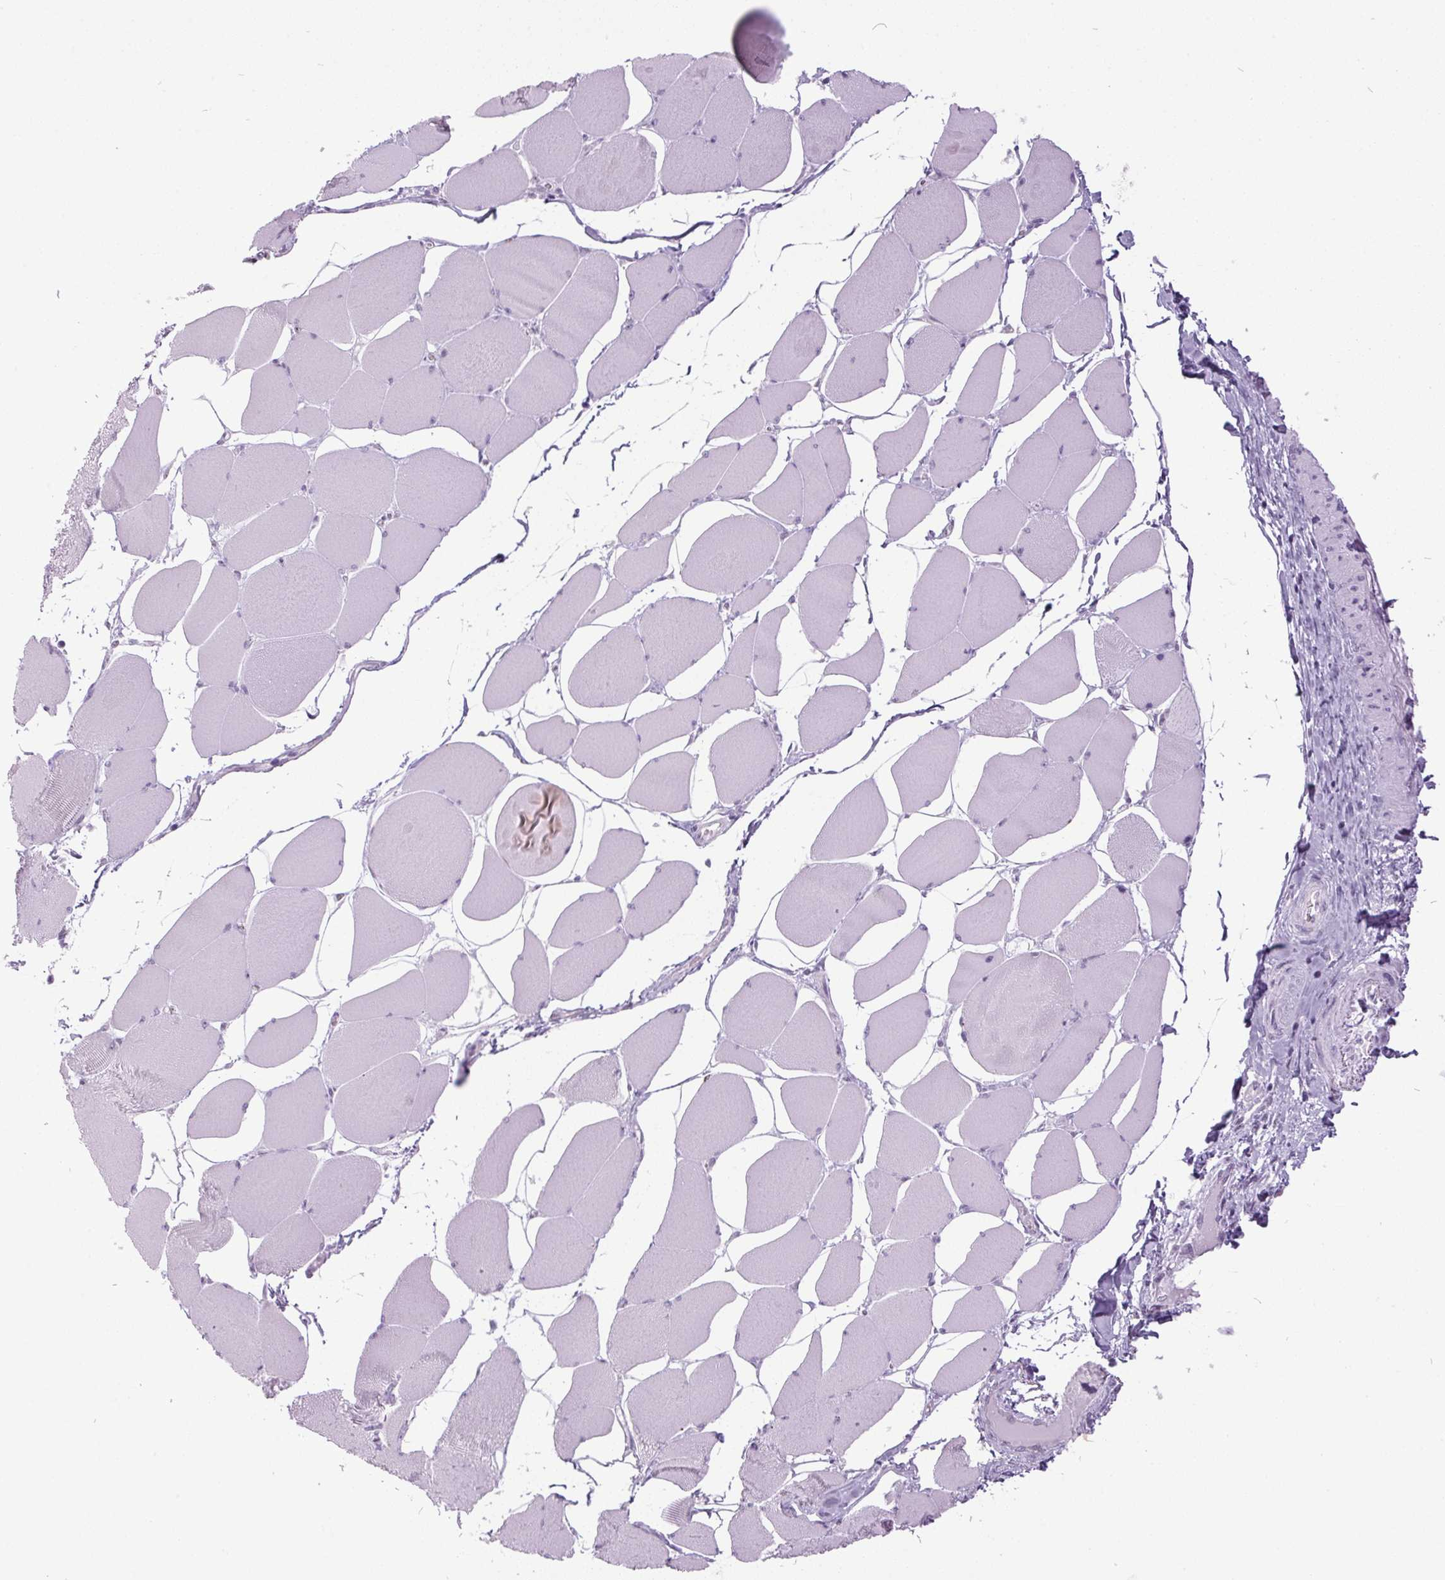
{"staining": {"intensity": "negative", "quantity": "none", "location": "none"}, "tissue": "skeletal muscle", "cell_type": "Myocytes", "image_type": "normal", "snomed": [{"axis": "morphology", "description": "Normal tissue, NOS"}, {"axis": "topography", "description": "Skeletal muscle"}], "caption": "An immunohistochemistry (IHC) micrograph of unremarkable skeletal muscle is shown. There is no staining in myocytes of skeletal muscle. (Brightfield microscopy of DAB (3,3'-diaminobenzidine) immunohistochemistry (IHC) at high magnification).", "gene": "ODAD2", "patient": {"sex": "female", "age": 75}}